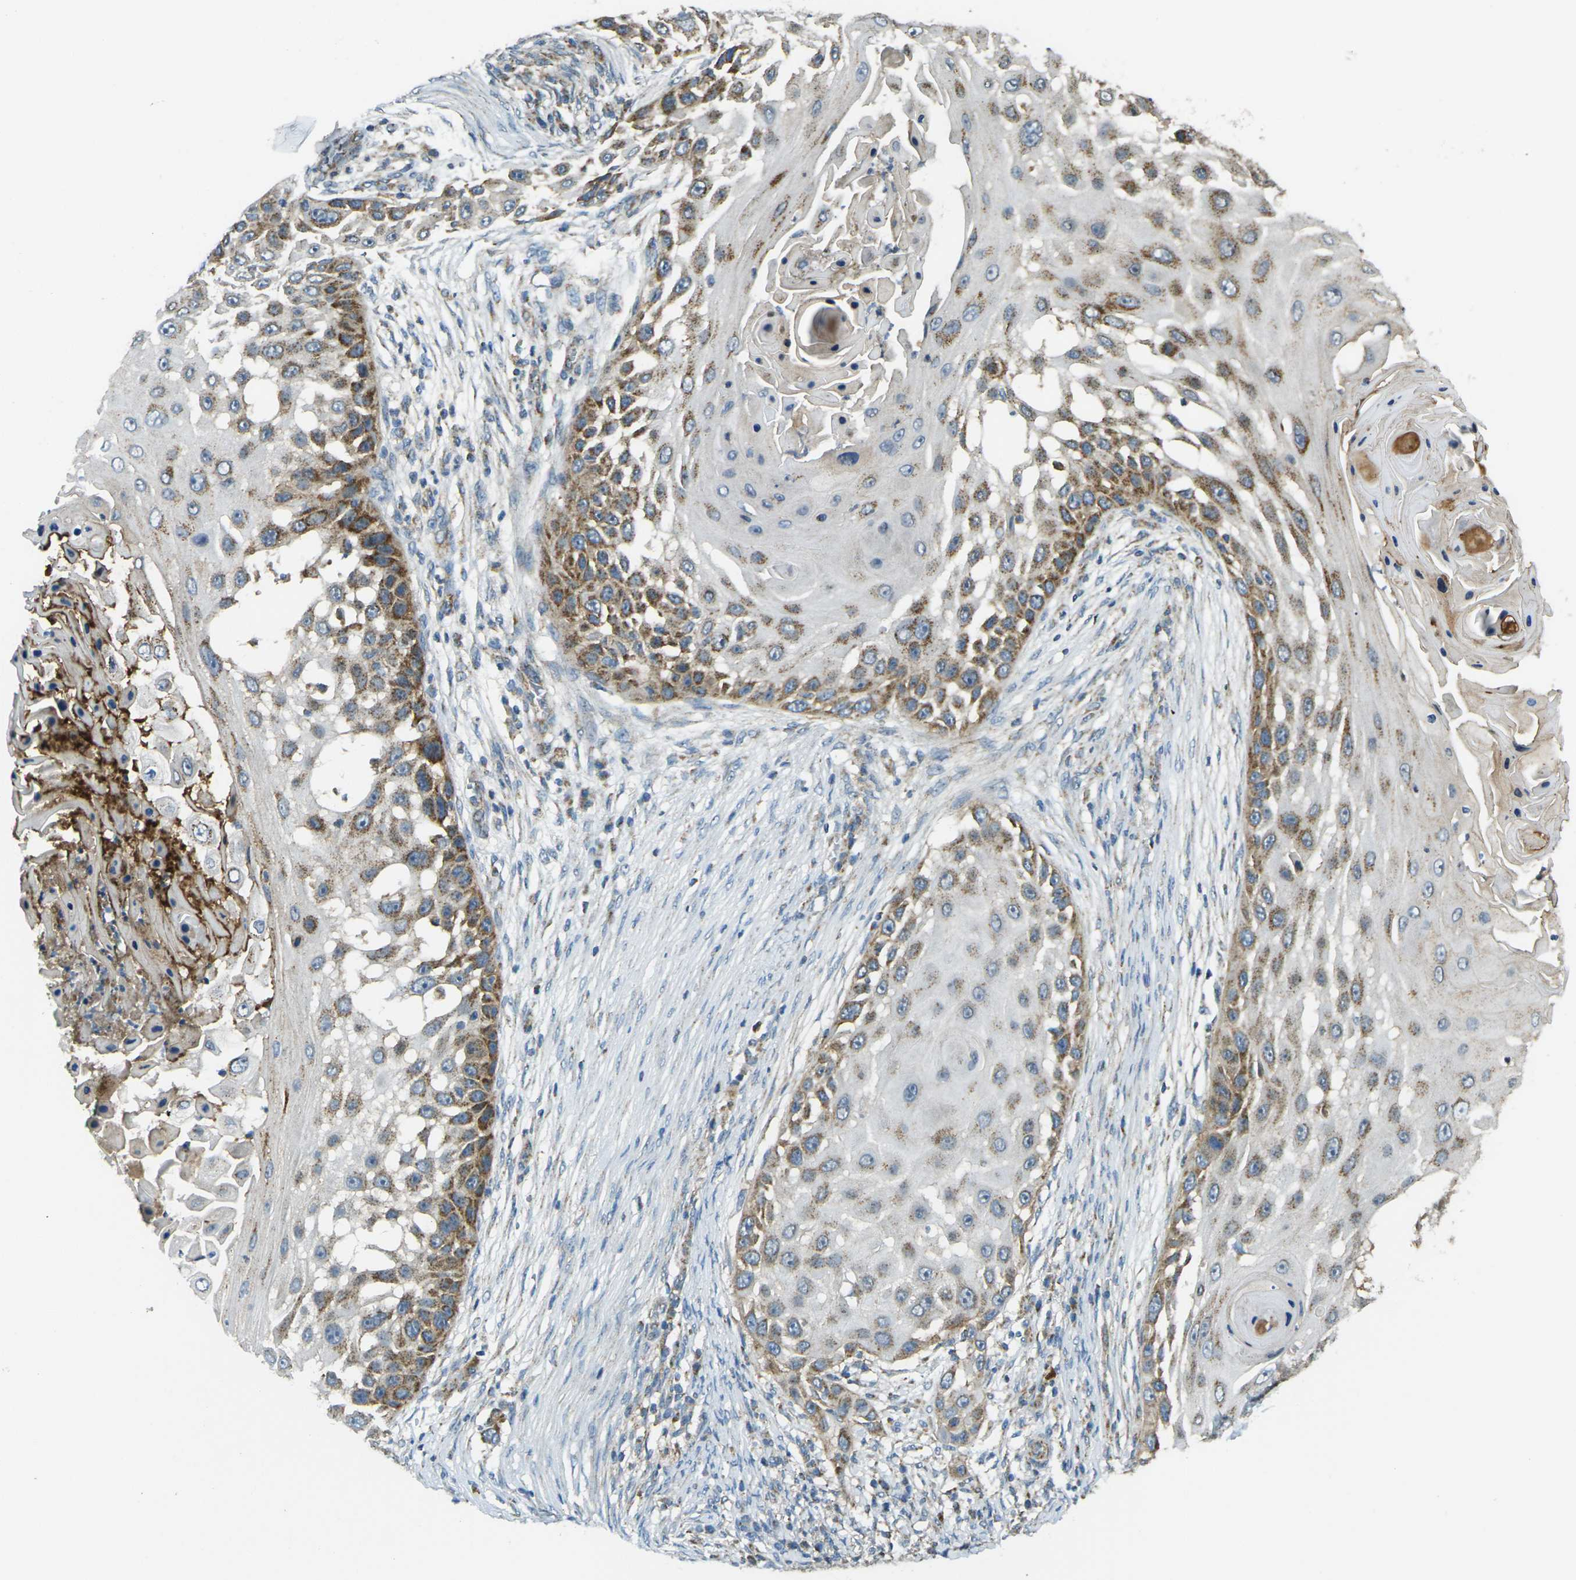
{"staining": {"intensity": "moderate", "quantity": "25%-75%", "location": "cytoplasmic/membranous"}, "tissue": "skin cancer", "cell_type": "Tumor cells", "image_type": "cancer", "snomed": [{"axis": "morphology", "description": "Squamous cell carcinoma, NOS"}, {"axis": "topography", "description": "Skin"}], "caption": "Squamous cell carcinoma (skin) stained with IHC shows moderate cytoplasmic/membranous staining in approximately 25%-75% of tumor cells.", "gene": "IGF1R", "patient": {"sex": "female", "age": 44}}